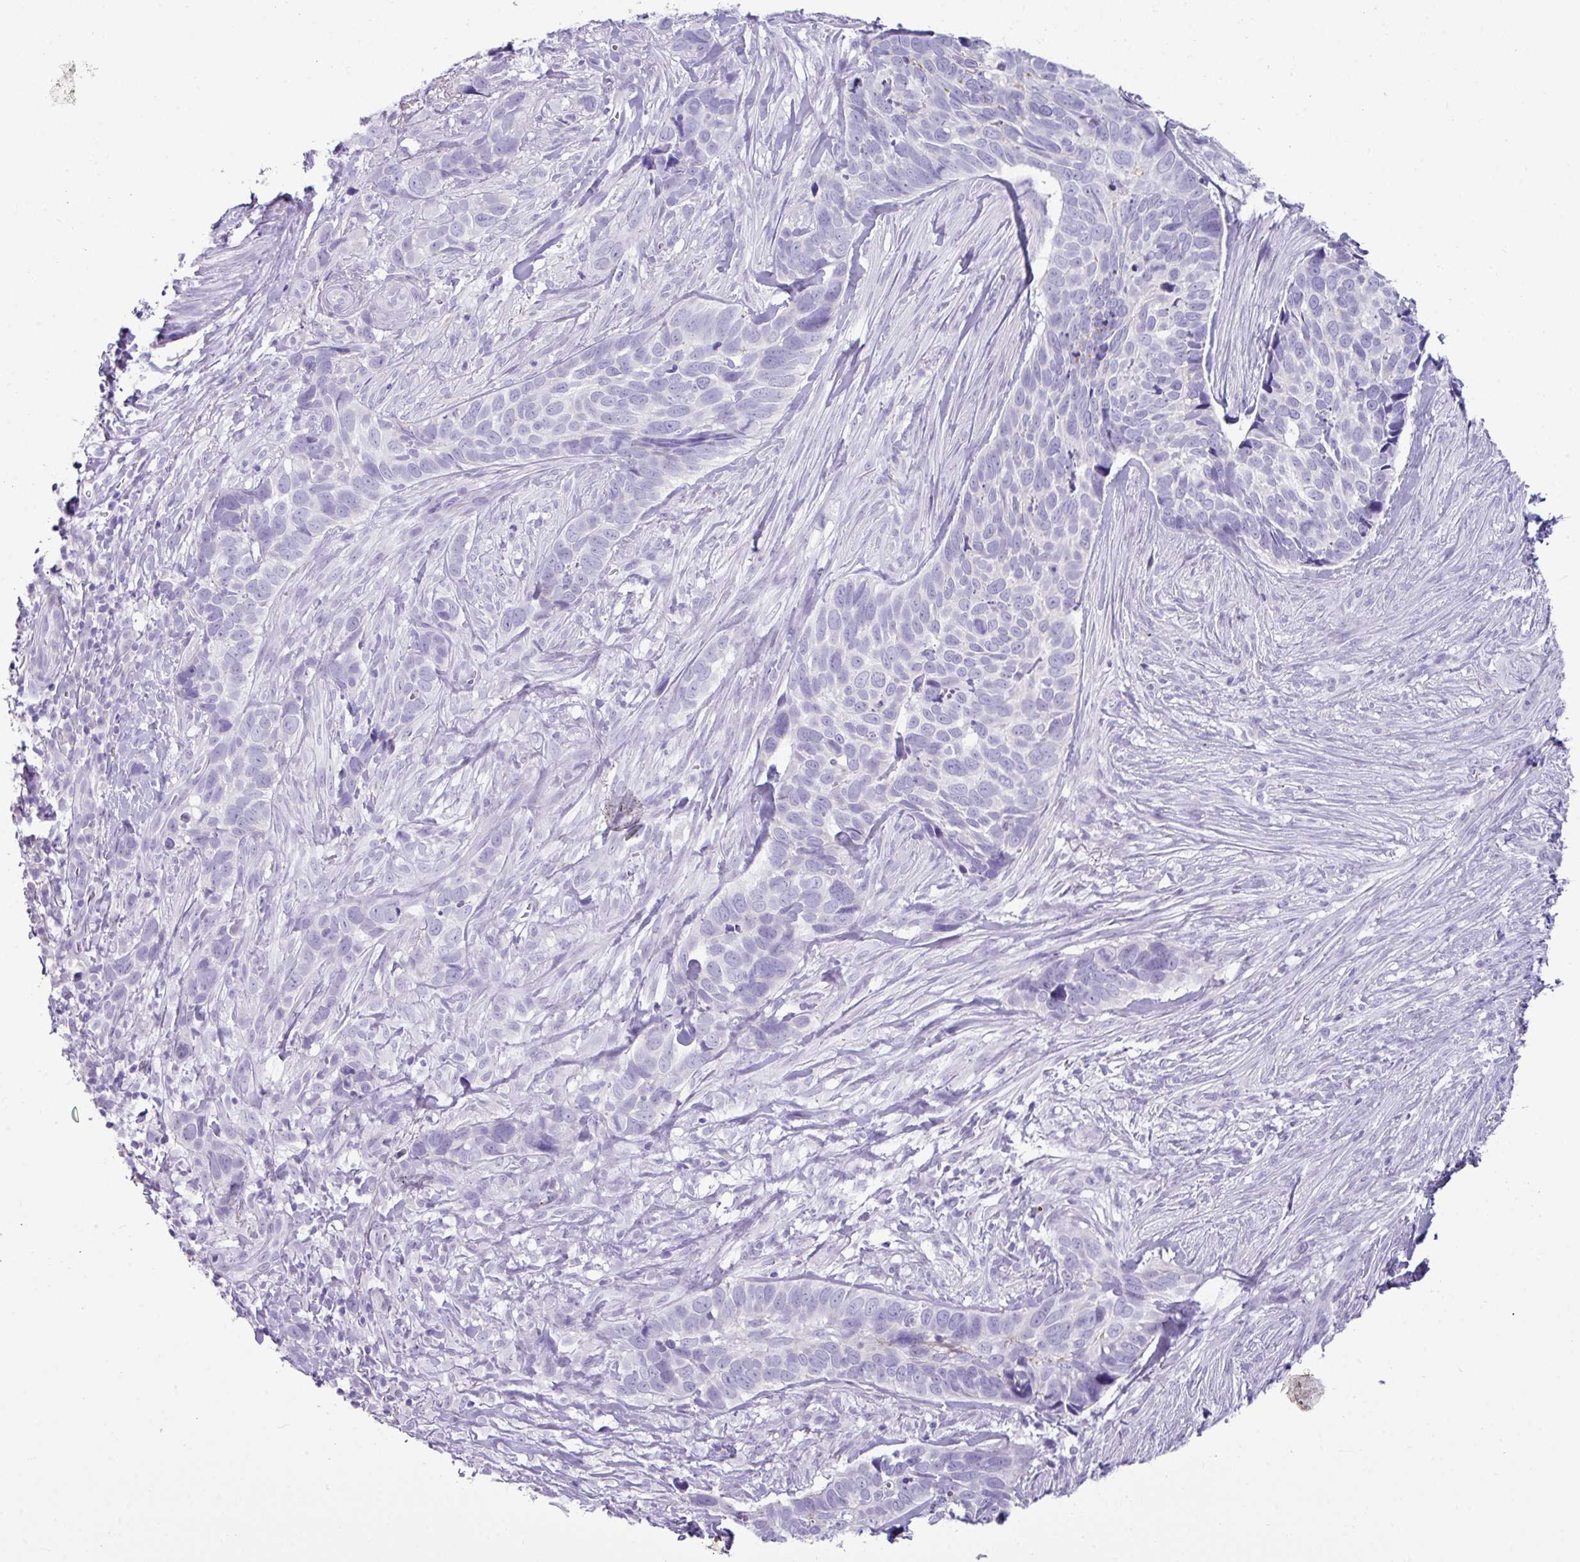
{"staining": {"intensity": "negative", "quantity": "none", "location": "none"}, "tissue": "skin cancer", "cell_type": "Tumor cells", "image_type": "cancer", "snomed": [{"axis": "morphology", "description": "Basal cell carcinoma"}, {"axis": "topography", "description": "Skin"}], "caption": "This is an immunohistochemistry photomicrograph of human skin cancer. There is no expression in tumor cells.", "gene": "NCCRP1", "patient": {"sex": "female", "age": 82}}